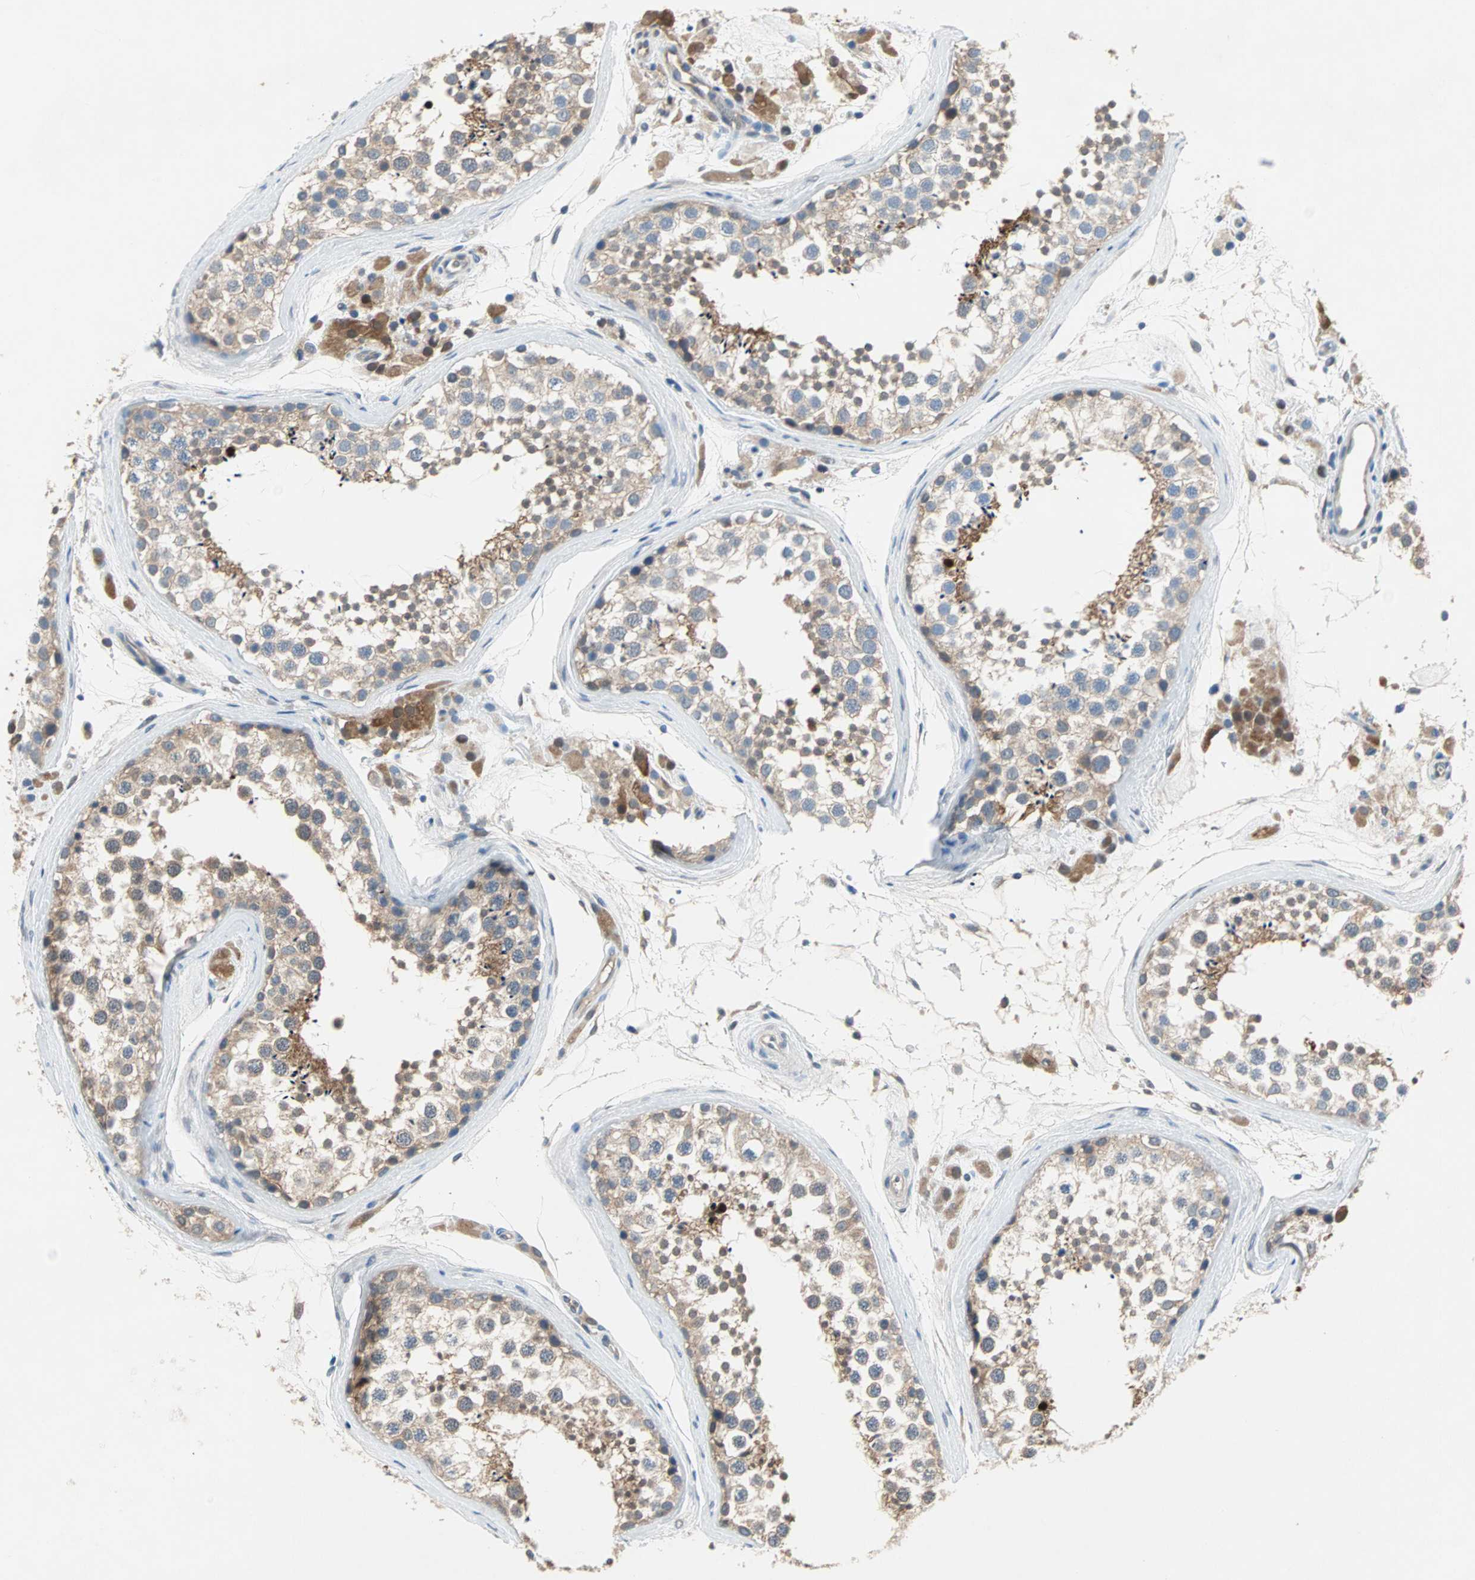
{"staining": {"intensity": "moderate", "quantity": ">75%", "location": "cytoplasmic/membranous"}, "tissue": "testis", "cell_type": "Cells in seminiferous ducts", "image_type": "normal", "snomed": [{"axis": "morphology", "description": "Normal tissue, NOS"}, {"axis": "topography", "description": "Testis"}], "caption": "Immunohistochemical staining of benign human testis reveals moderate cytoplasmic/membranous protein staining in approximately >75% of cells in seminiferous ducts.", "gene": "MPI", "patient": {"sex": "male", "age": 46}}